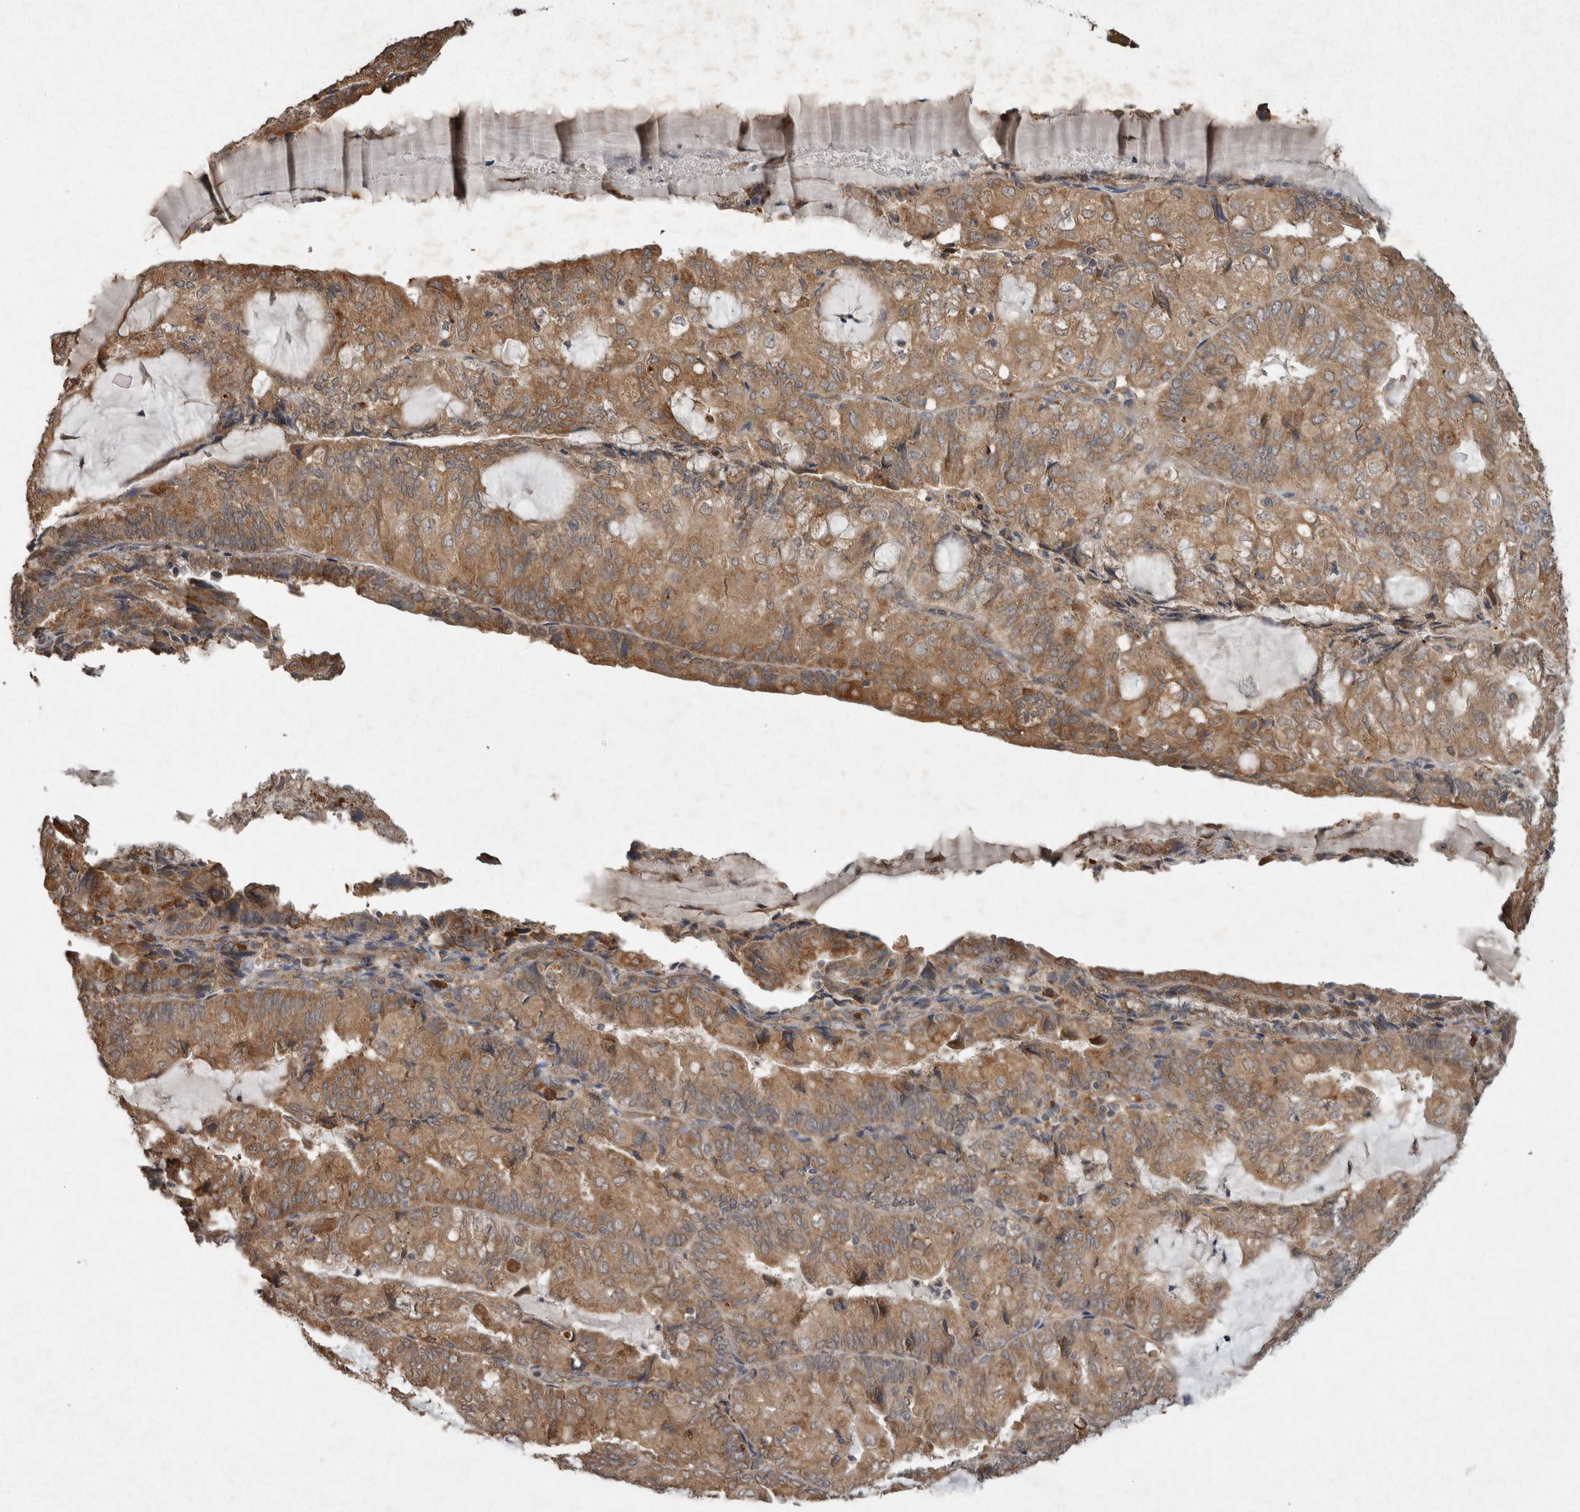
{"staining": {"intensity": "moderate", "quantity": ">75%", "location": "cytoplasmic/membranous"}, "tissue": "endometrial cancer", "cell_type": "Tumor cells", "image_type": "cancer", "snomed": [{"axis": "morphology", "description": "Adenocarcinoma, NOS"}, {"axis": "topography", "description": "Endometrium"}], "caption": "Endometrial cancer (adenocarcinoma) stained with a brown dye exhibits moderate cytoplasmic/membranous positive expression in about >75% of tumor cells.", "gene": "ADGRL3", "patient": {"sex": "female", "age": 81}}